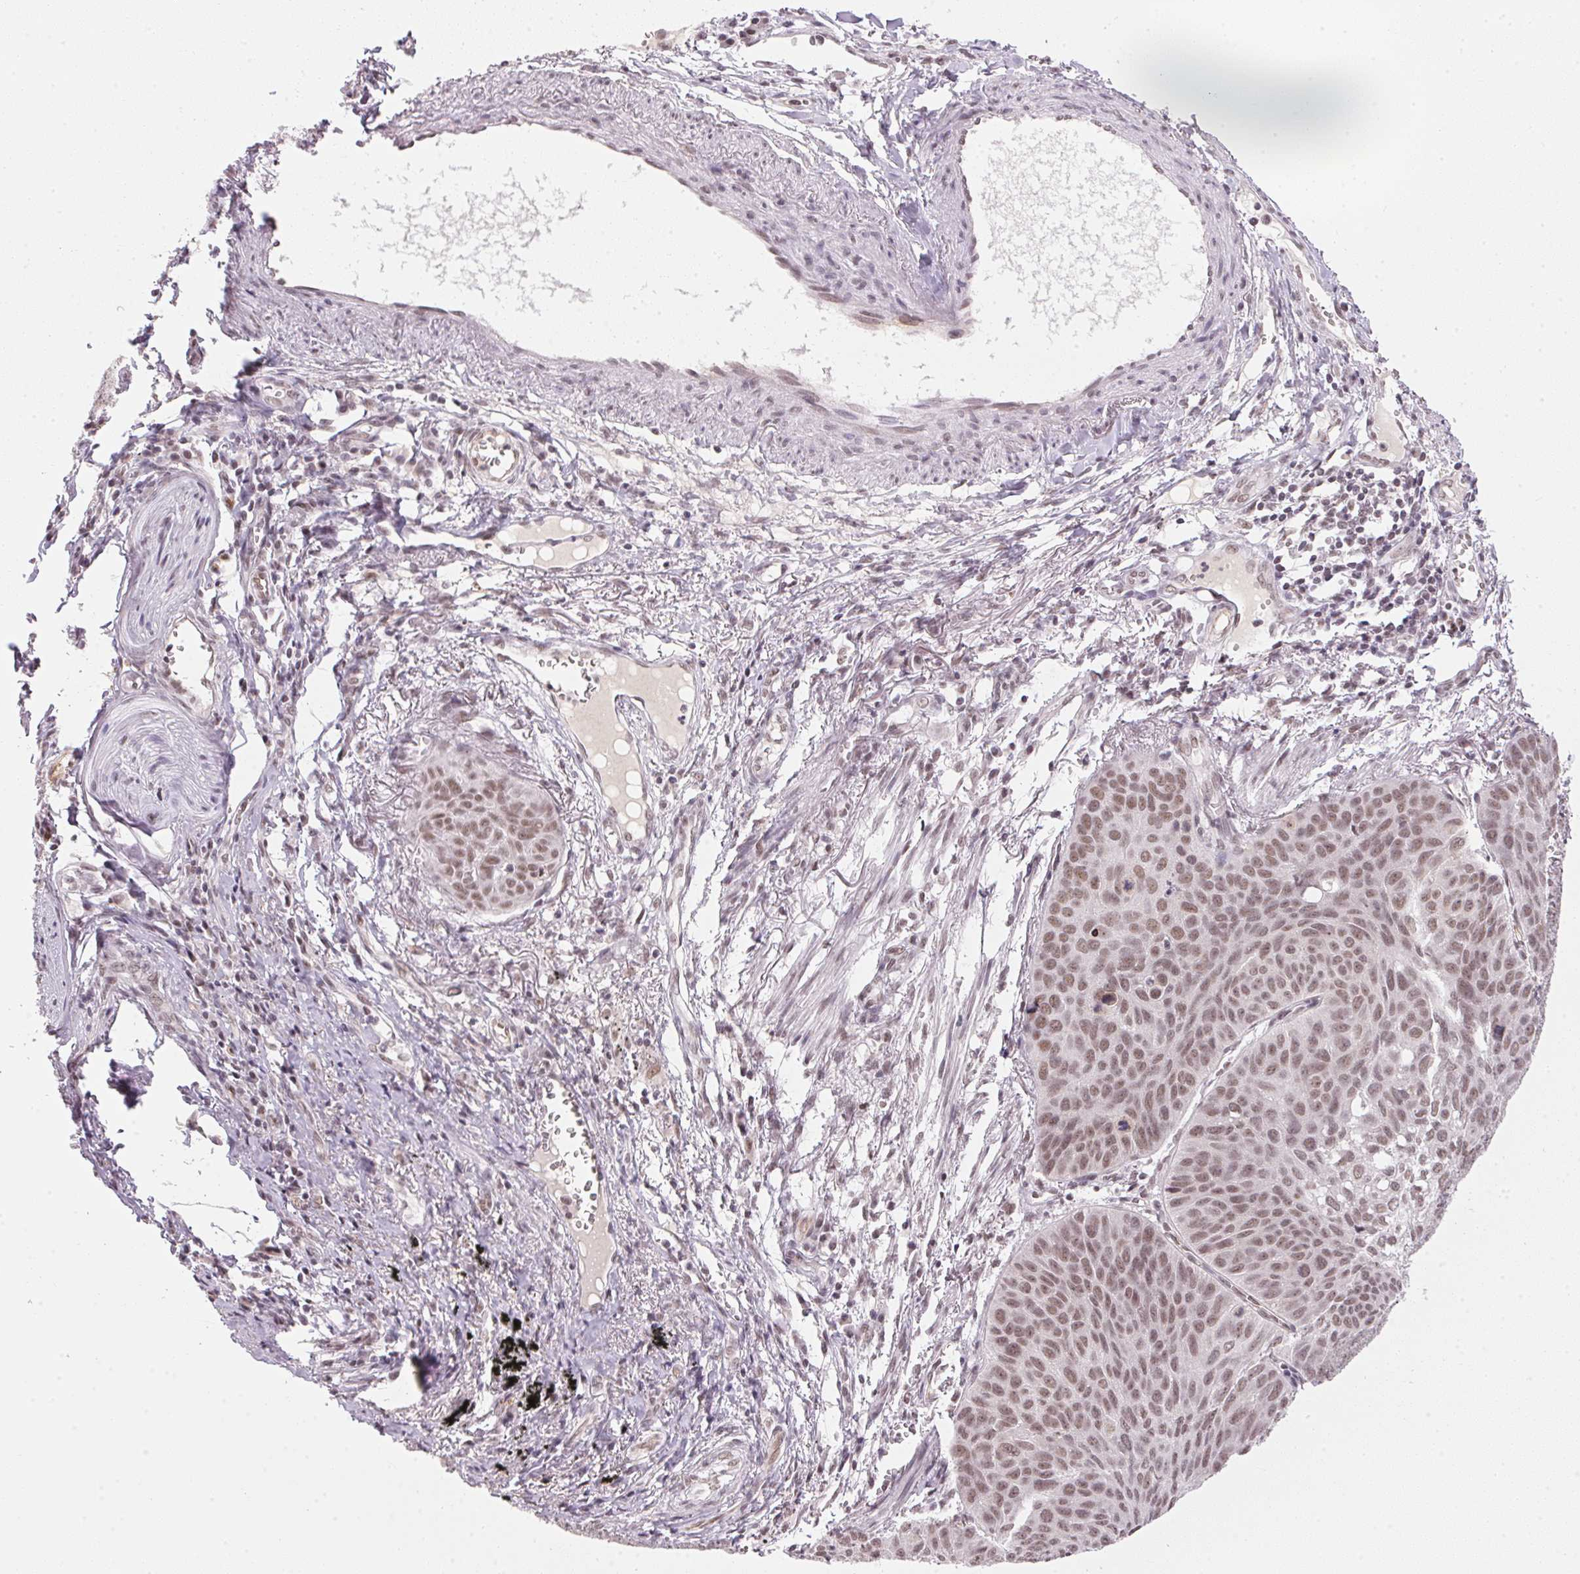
{"staining": {"intensity": "moderate", "quantity": ">75%", "location": "nuclear"}, "tissue": "lung cancer", "cell_type": "Tumor cells", "image_type": "cancer", "snomed": [{"axis": "morphology", "description": "Squamous cell carcinoma, NOS"}, {"axis": "topography", "description": "Lung"}], "caption": "Tumor cells display medium levels of moderate nuclear staining in about >75% of cells in human lung cancer (squamous cell carcinoma). Nuclei are stained in blue.", "gene": "SRSF7", "patient": {"sex": "male", "age": 71}}